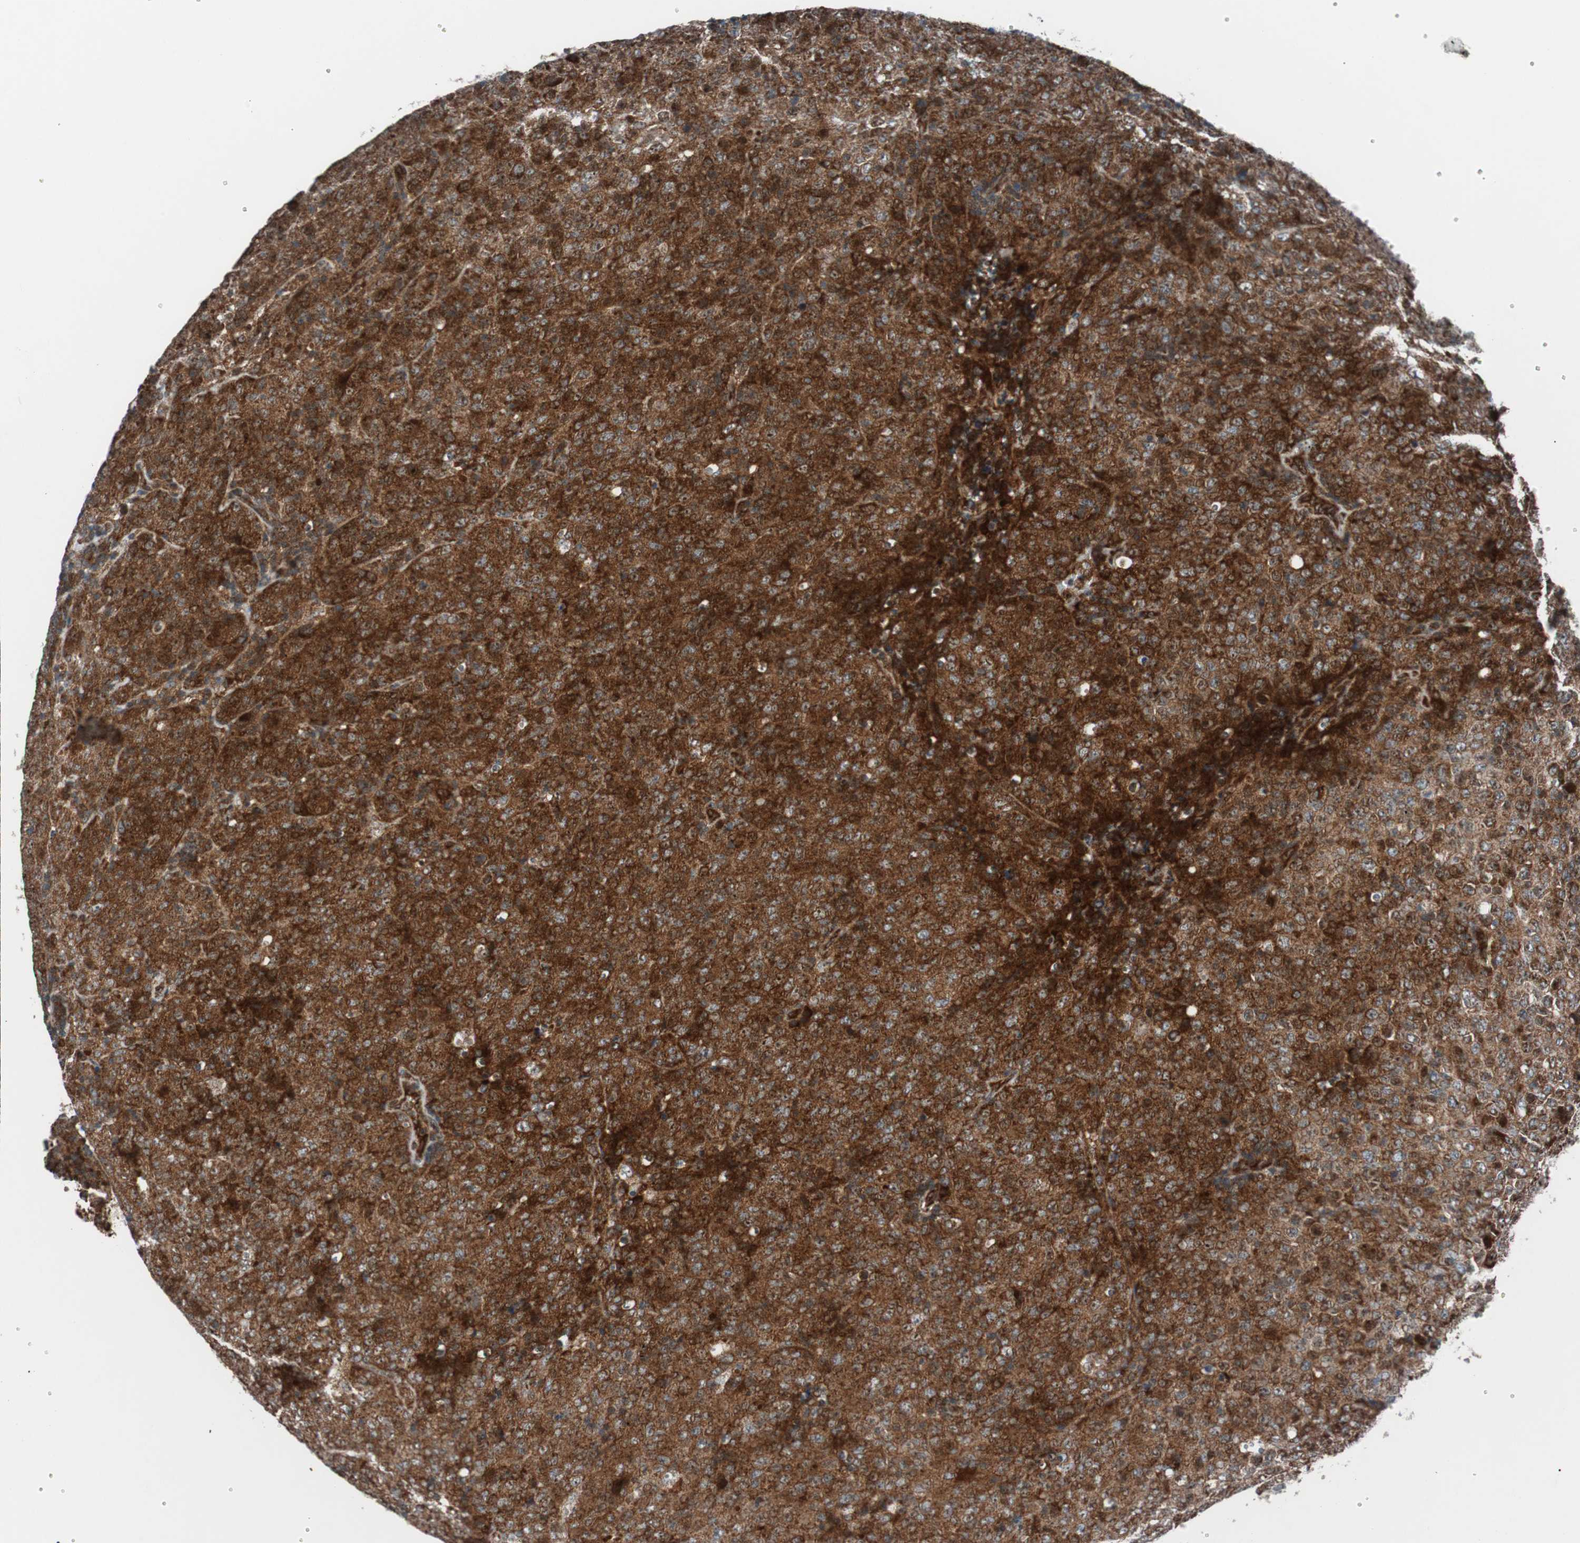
{"staining": {"intensity": "strong", "quantity": ">75%", "location": "cytoplasmic/membranous"}, "tissue": "lymphoma", "cell_type": "Tumor cells", "image_type": "cancer", "snomed": [{"axis": "morphology", "description": "Malignant lymphoma, non-Hodgkin's type, High grade"}, {"axis": "topography", "description": "Tonsil"}], "caption": "The image demonstrates immunohistochemical staining of lymphoma. There is strong cytoplasmic/membranous expression is identified in about >75% of tumor cells.", "gene": "CCL14", "patient": {"sex": "female", "age": 36}}